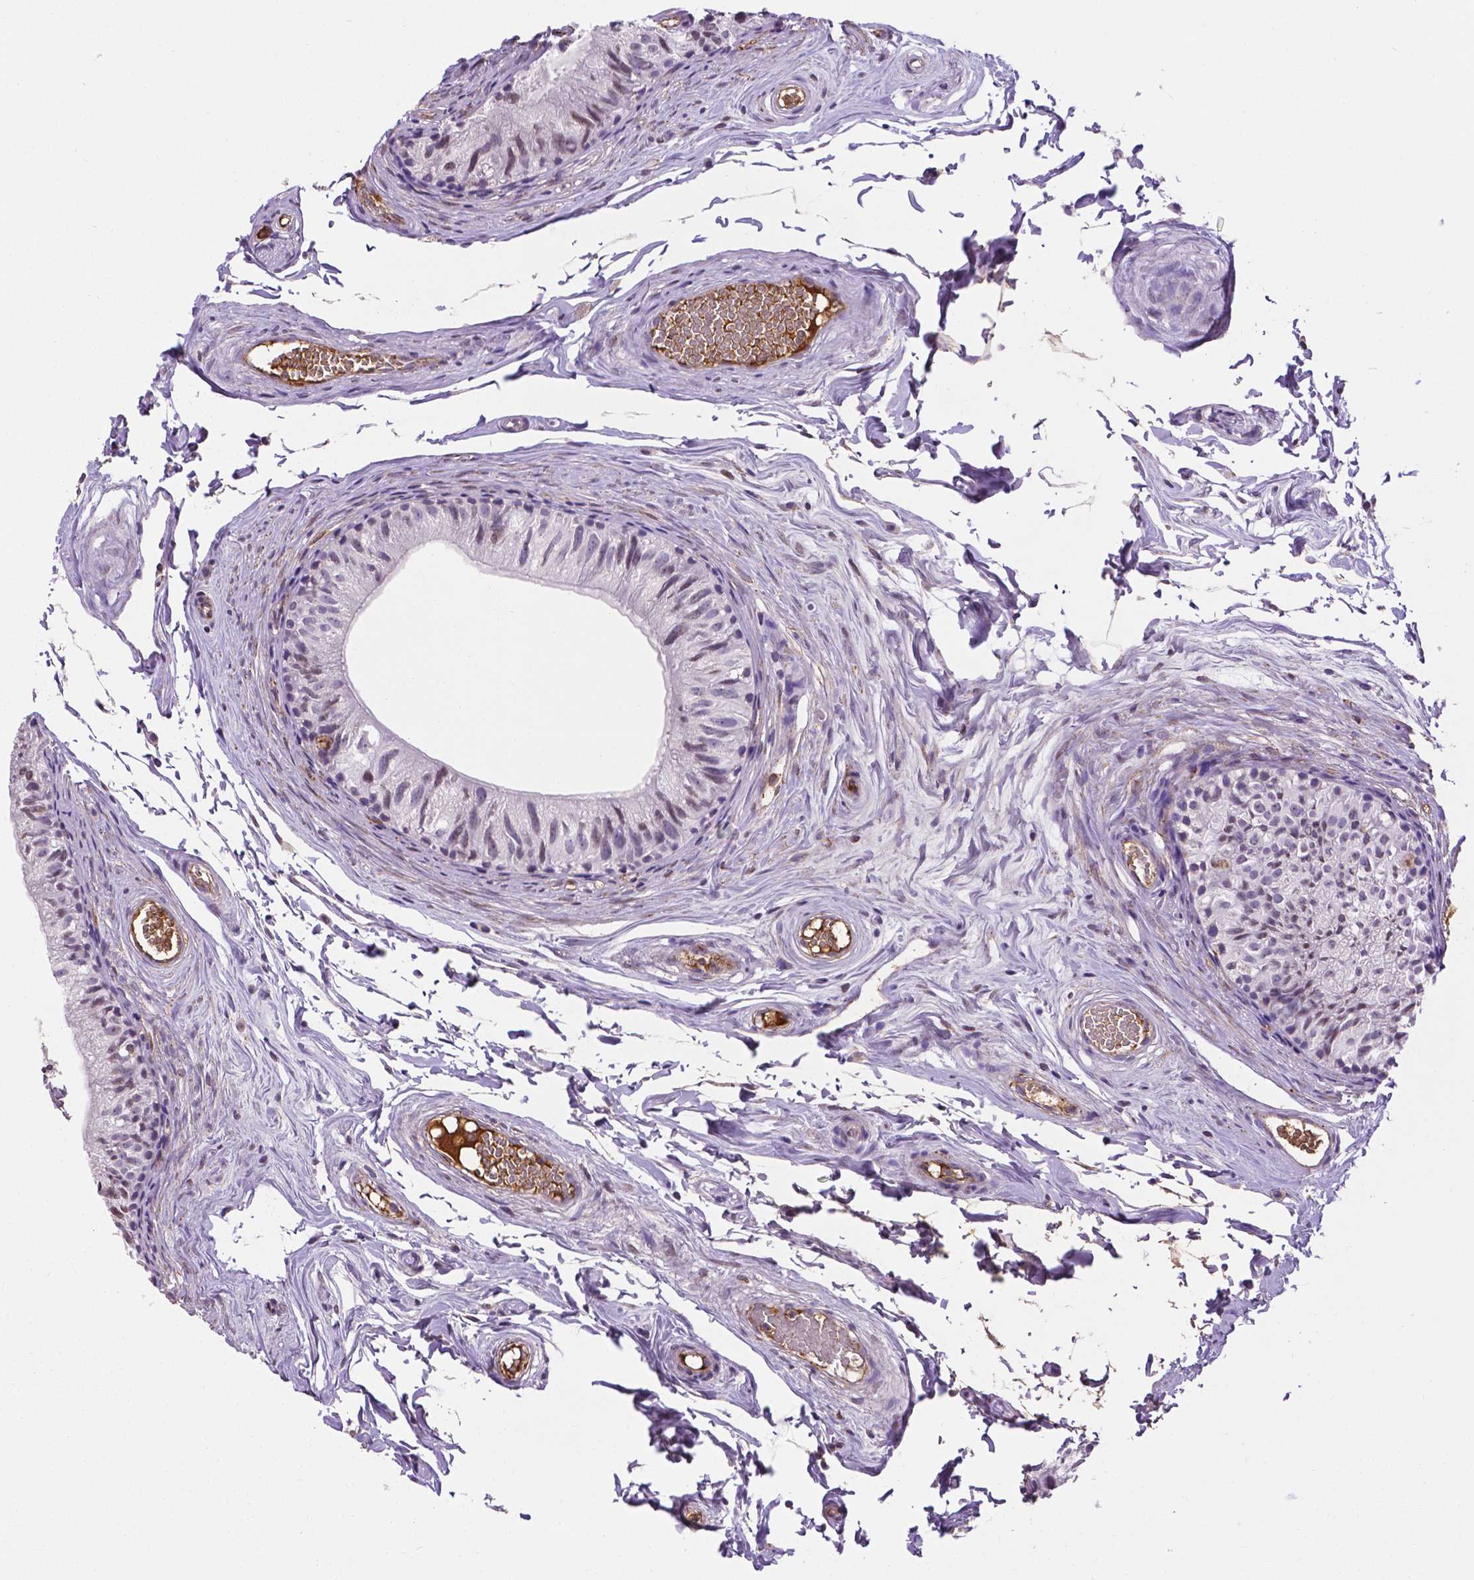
{"staining": {"intensity": "negative", "quantity": "none", "location": "none"}, "tissue": "epididymis", "cell_type": "Glandular cells", "image_type": "normal", "snomed": [{"axis": "morphology", "description": "Normal tissue, NOS"}, {"axis": "topography", "description": "Epididymis"}], "caption": "Immunohistochemical staining of unremarkable human epididymis exhibits no significant positivity in glandular cells.", "gene": "APOE", "patient": {"sex": "male", "age": 45}}